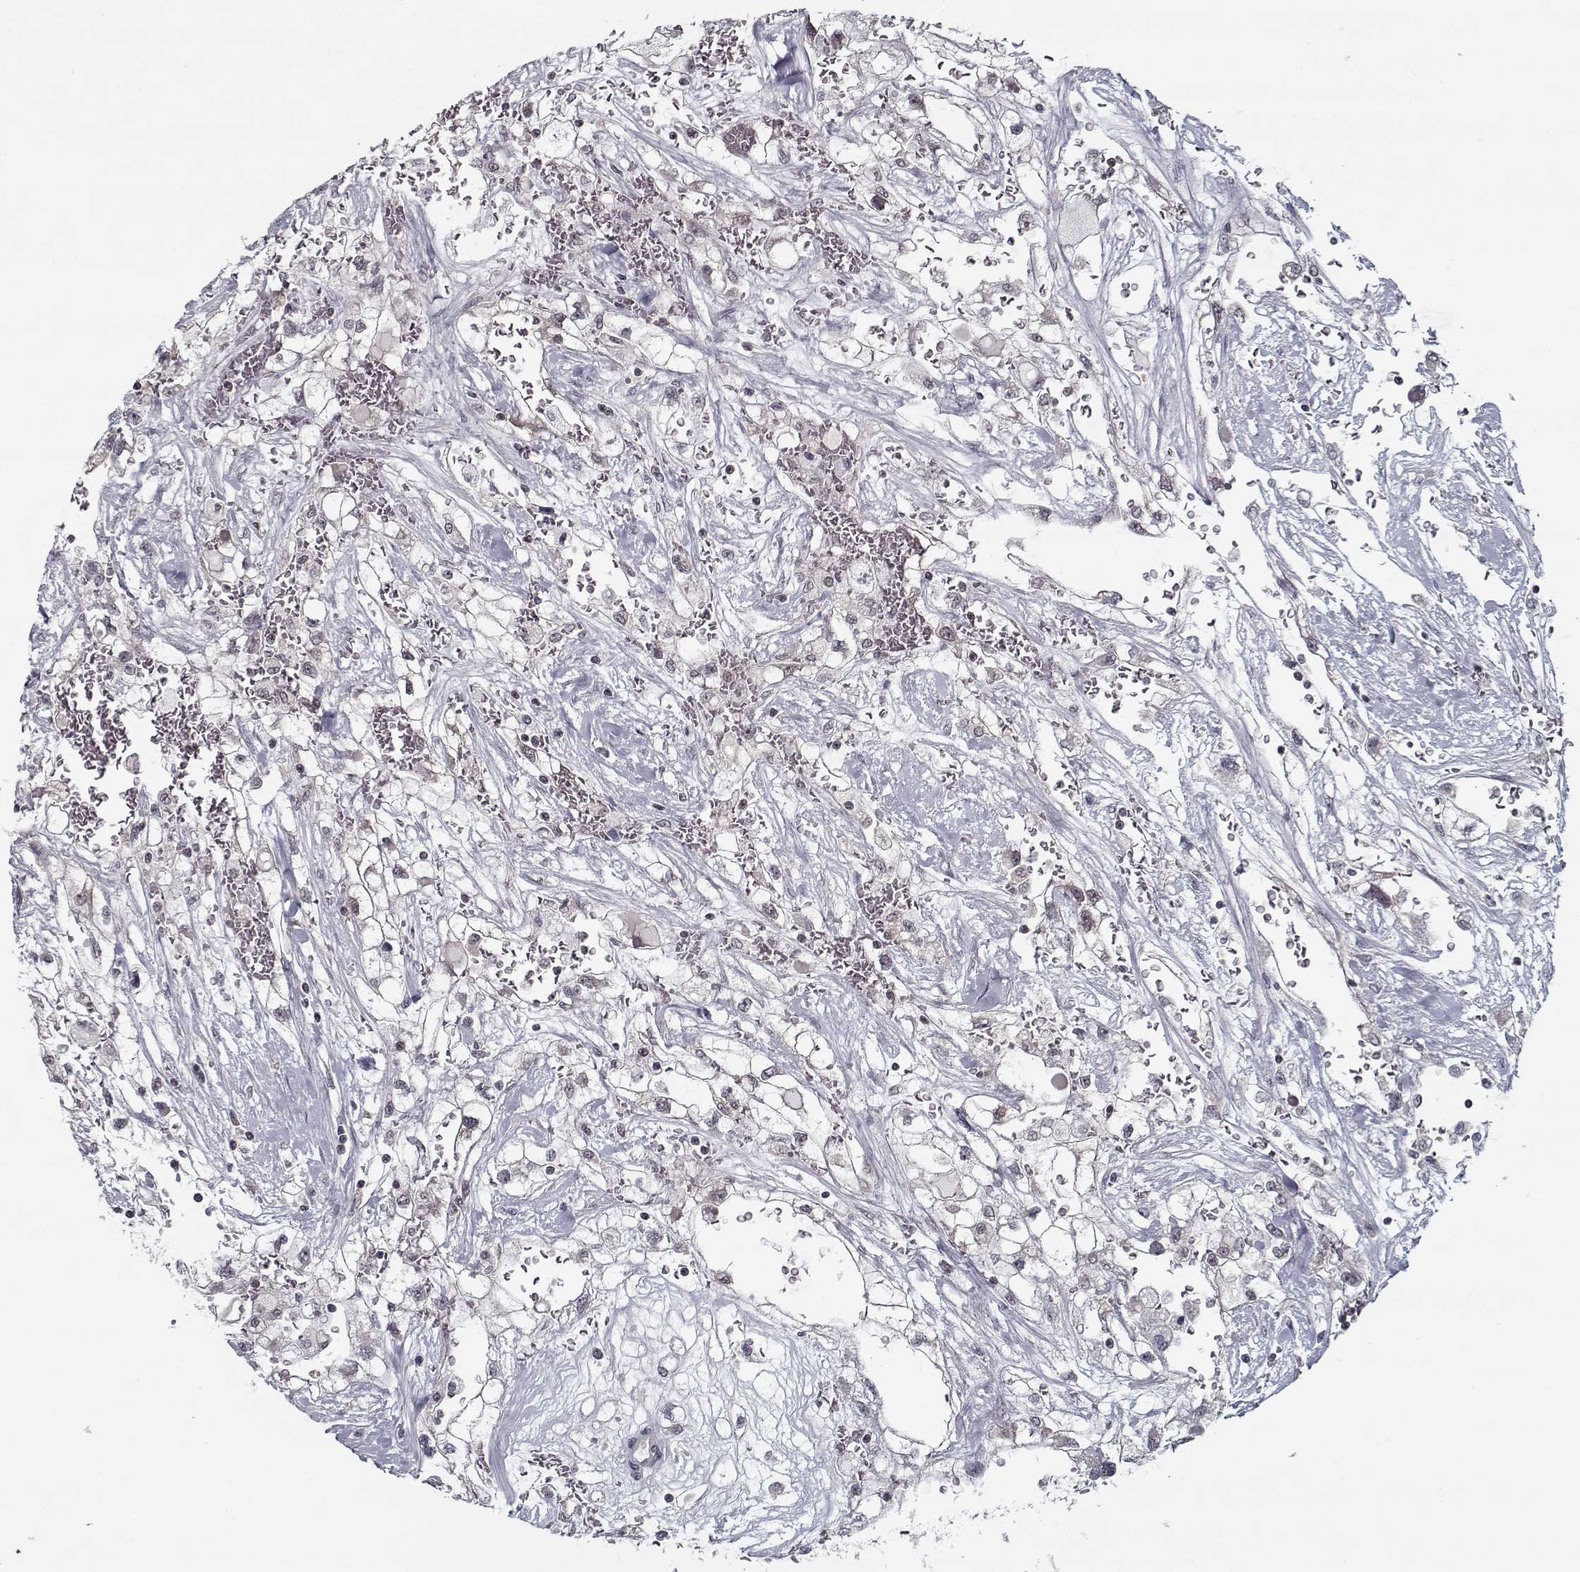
{"staining": {"intensity": "negative", "quantity": "none", "location": "none"}, "tissue": "renal cancer", "cell_type": "Tumor cells", "image_type": "cancer", "snomed": [{"axis": "morphology", "description": "Adenocarcinoma, NOS"}, {"axis": "topography", "description": "Kidney"}], "caption": "Tumor cells show no significant protein staining in adenocarcinoma (renal).", "gene": "TESPA1", "patient": {"sex": "male", "age": 59}}